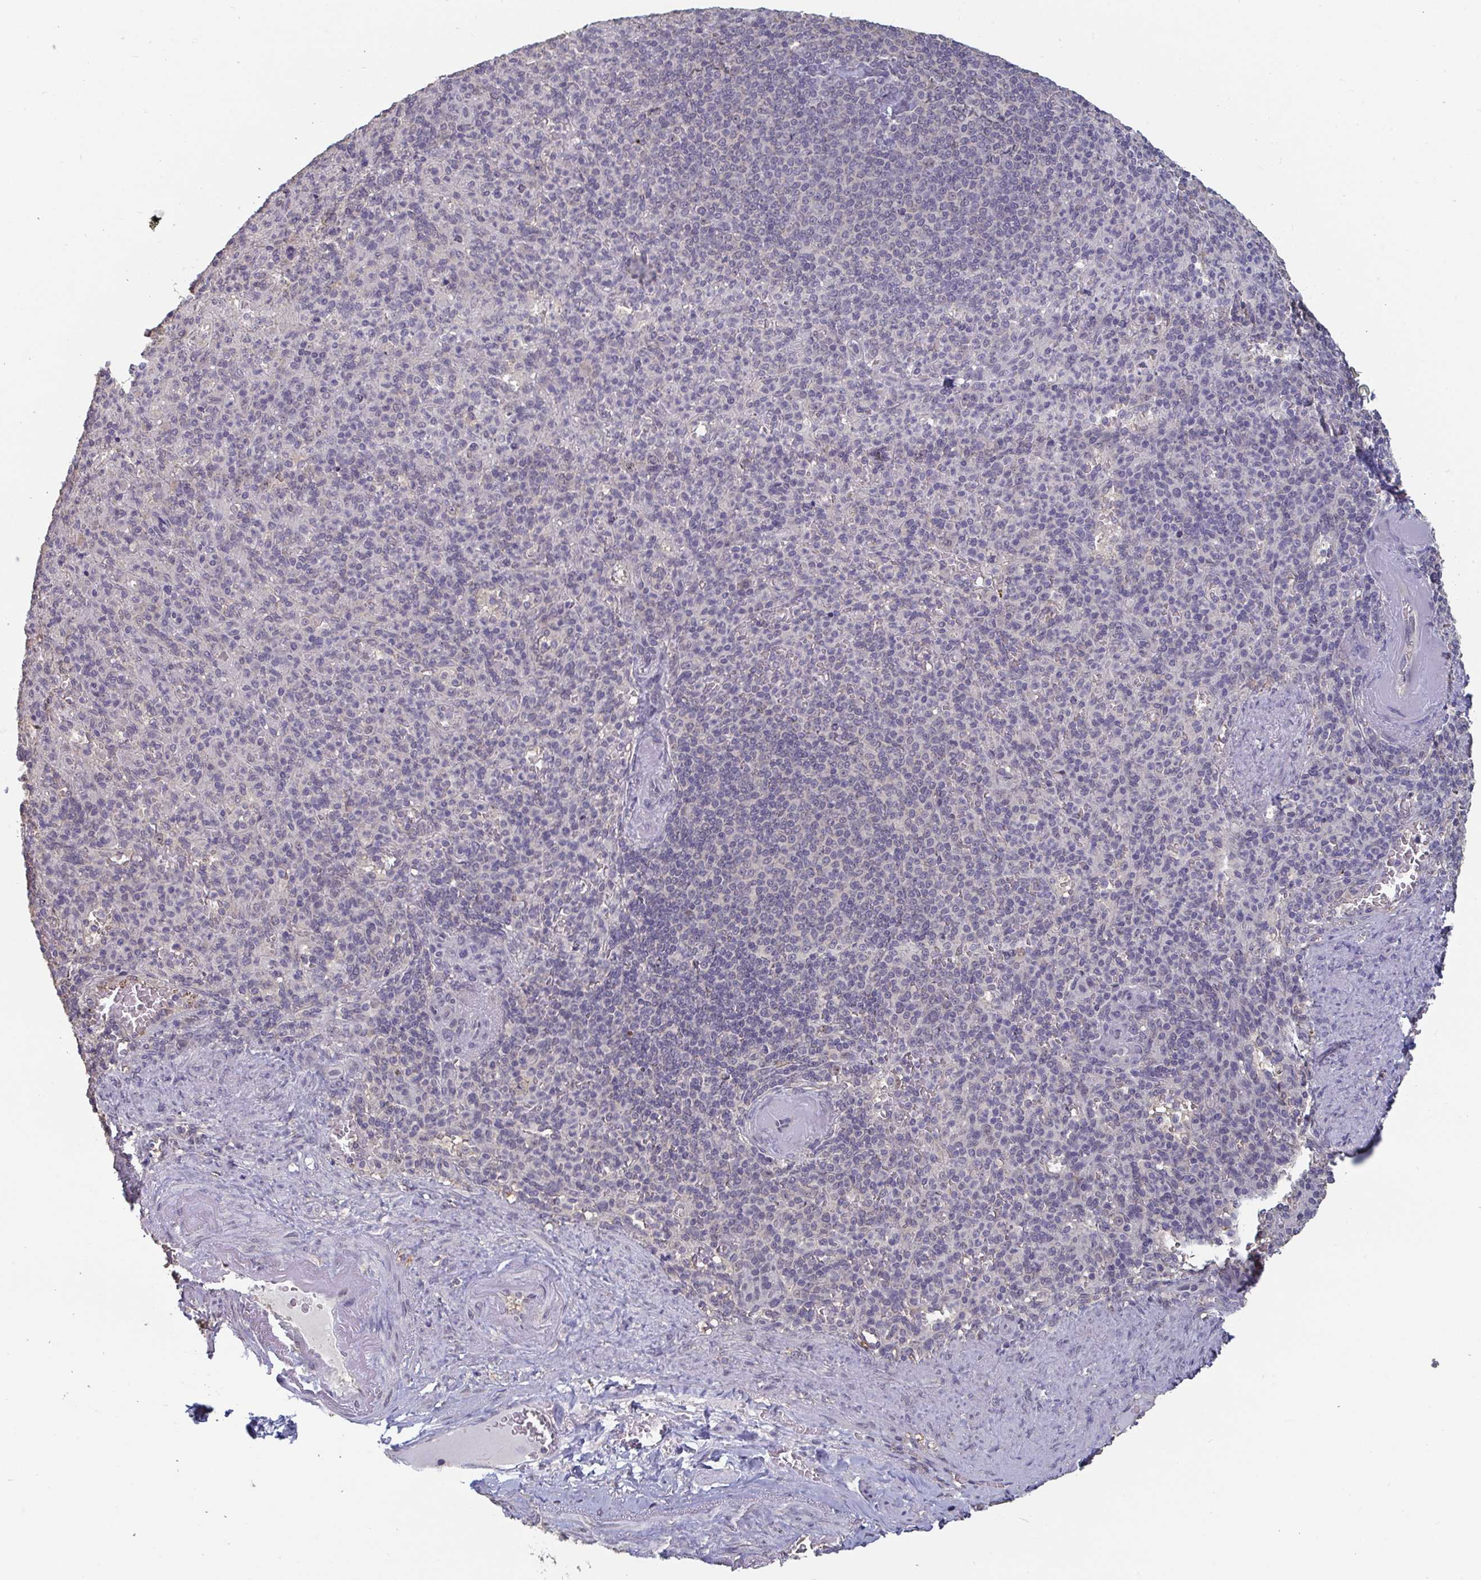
{"staining": {"intensity": "negative", "quantity": "none", "location": "none"}, "tissue": "spleen", "cell_type": "Cells in red pulp", "image_type": "normal", "snomed": [{"axis": "morphology", "description": "Normal tissue, NOS"}, {"axis": "topography", "description": "Spleen"}], "caption": "A photomicrograph of spleen stained for a protein reveals no brown staining in cells in red pulp.", "gene": "LIX1", "patient": {"sex": "female", "age": 74}}